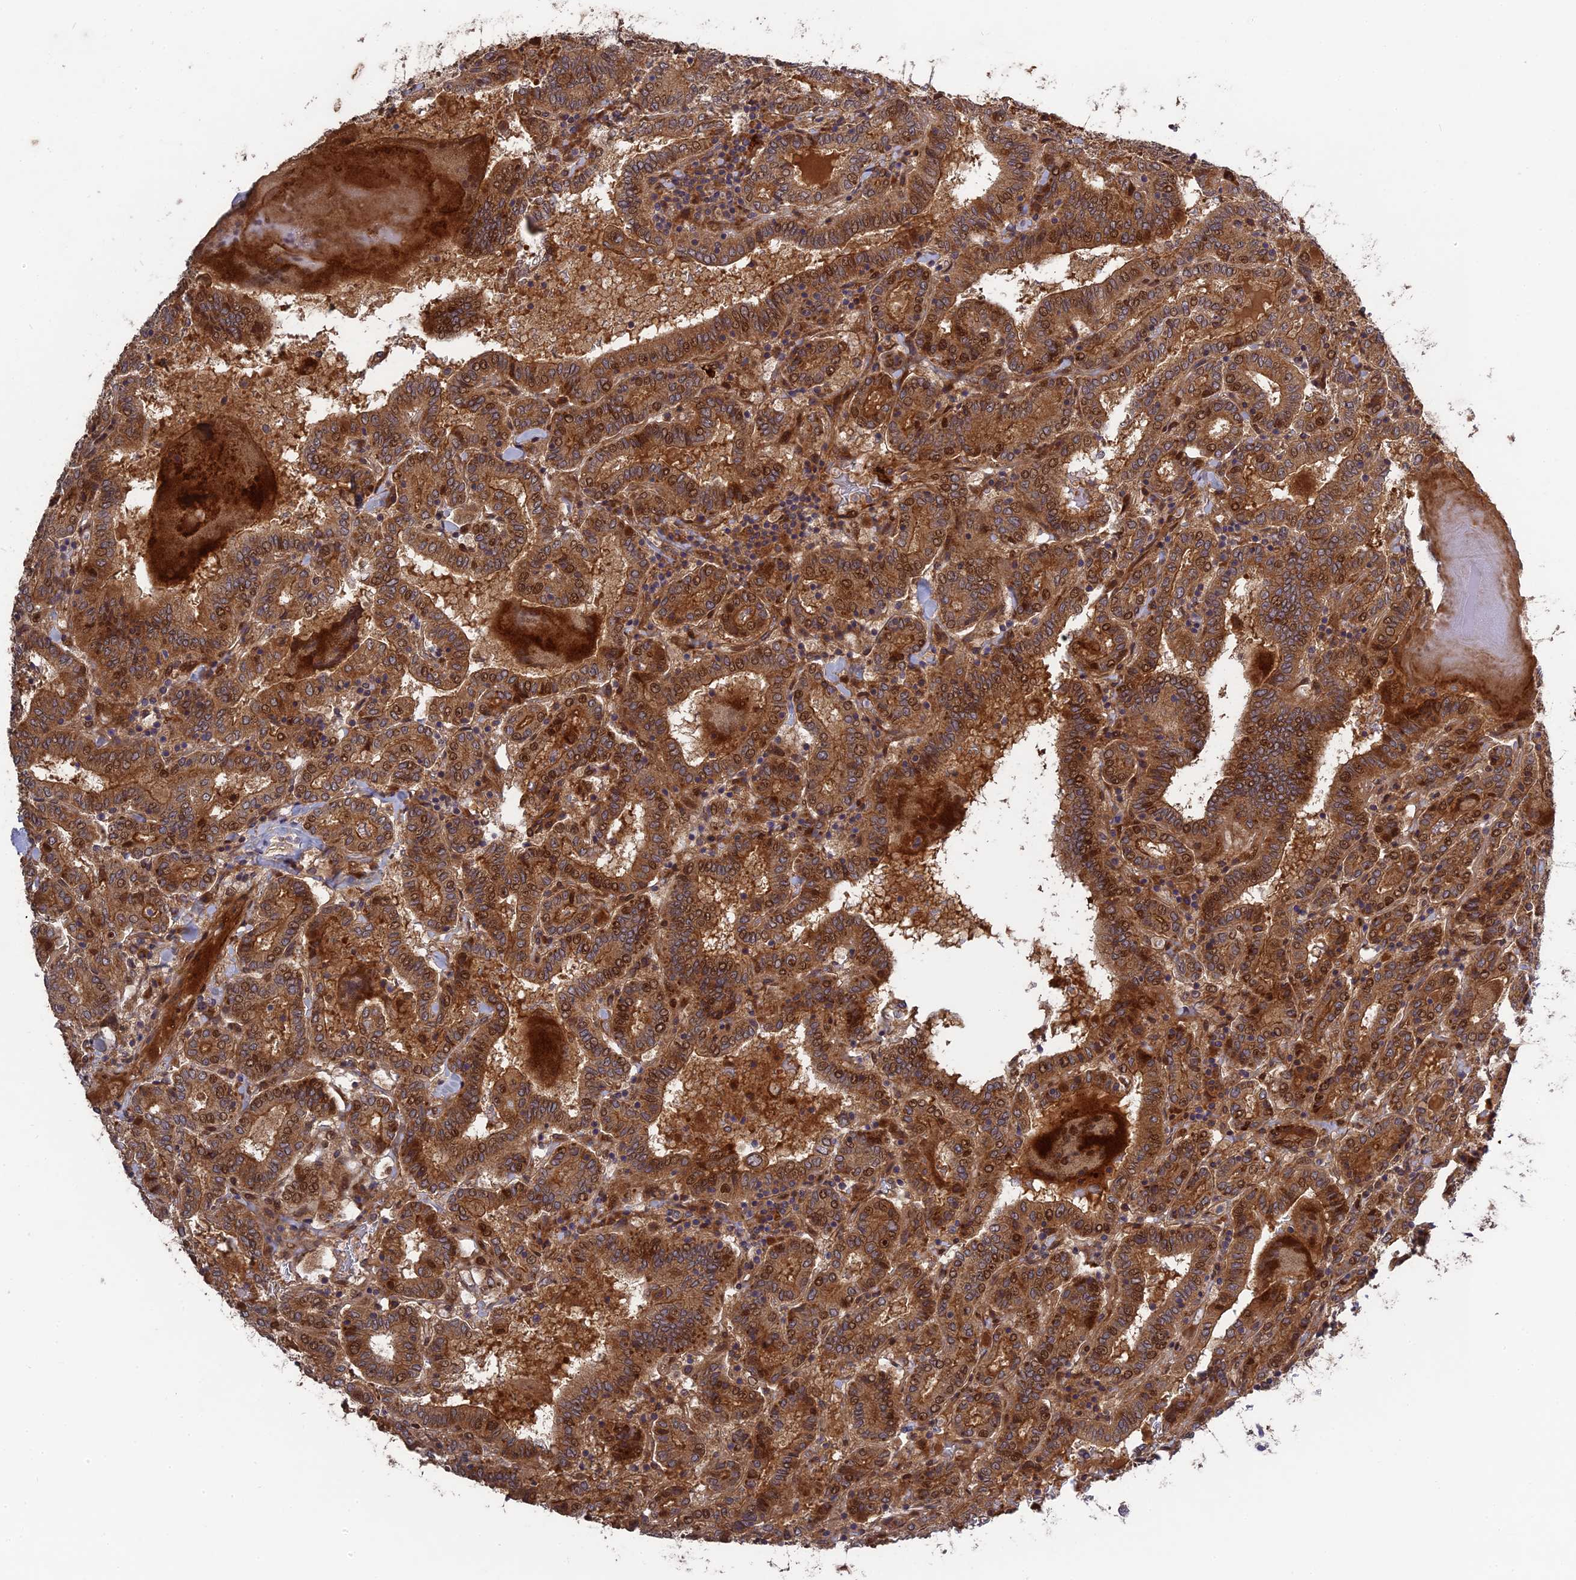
{"staining": {"intensity": "moderate", "quantity": ">75%", "location": "cytoplasmic/membranous,nuclear"}, "tissue": "thyroid cancer", "cell_type": "Tumor cells", "image_type": "cancer", "snomed": [{"axis": "morphology", "description": "Papillary adenocarcinoma, NOS"}, {"axis": "topography", "description": "Thyroid gland"}], "caption": "The photomicrograph displays staining of thyroid cancer (papillary adenocarcinoma), revealing moderate cytoplasmic/membranous and nuclear protein expression (brown color) within tumor cells.", "gene": "TMUB2", "patient": {"sex": "female", "age": 72}}